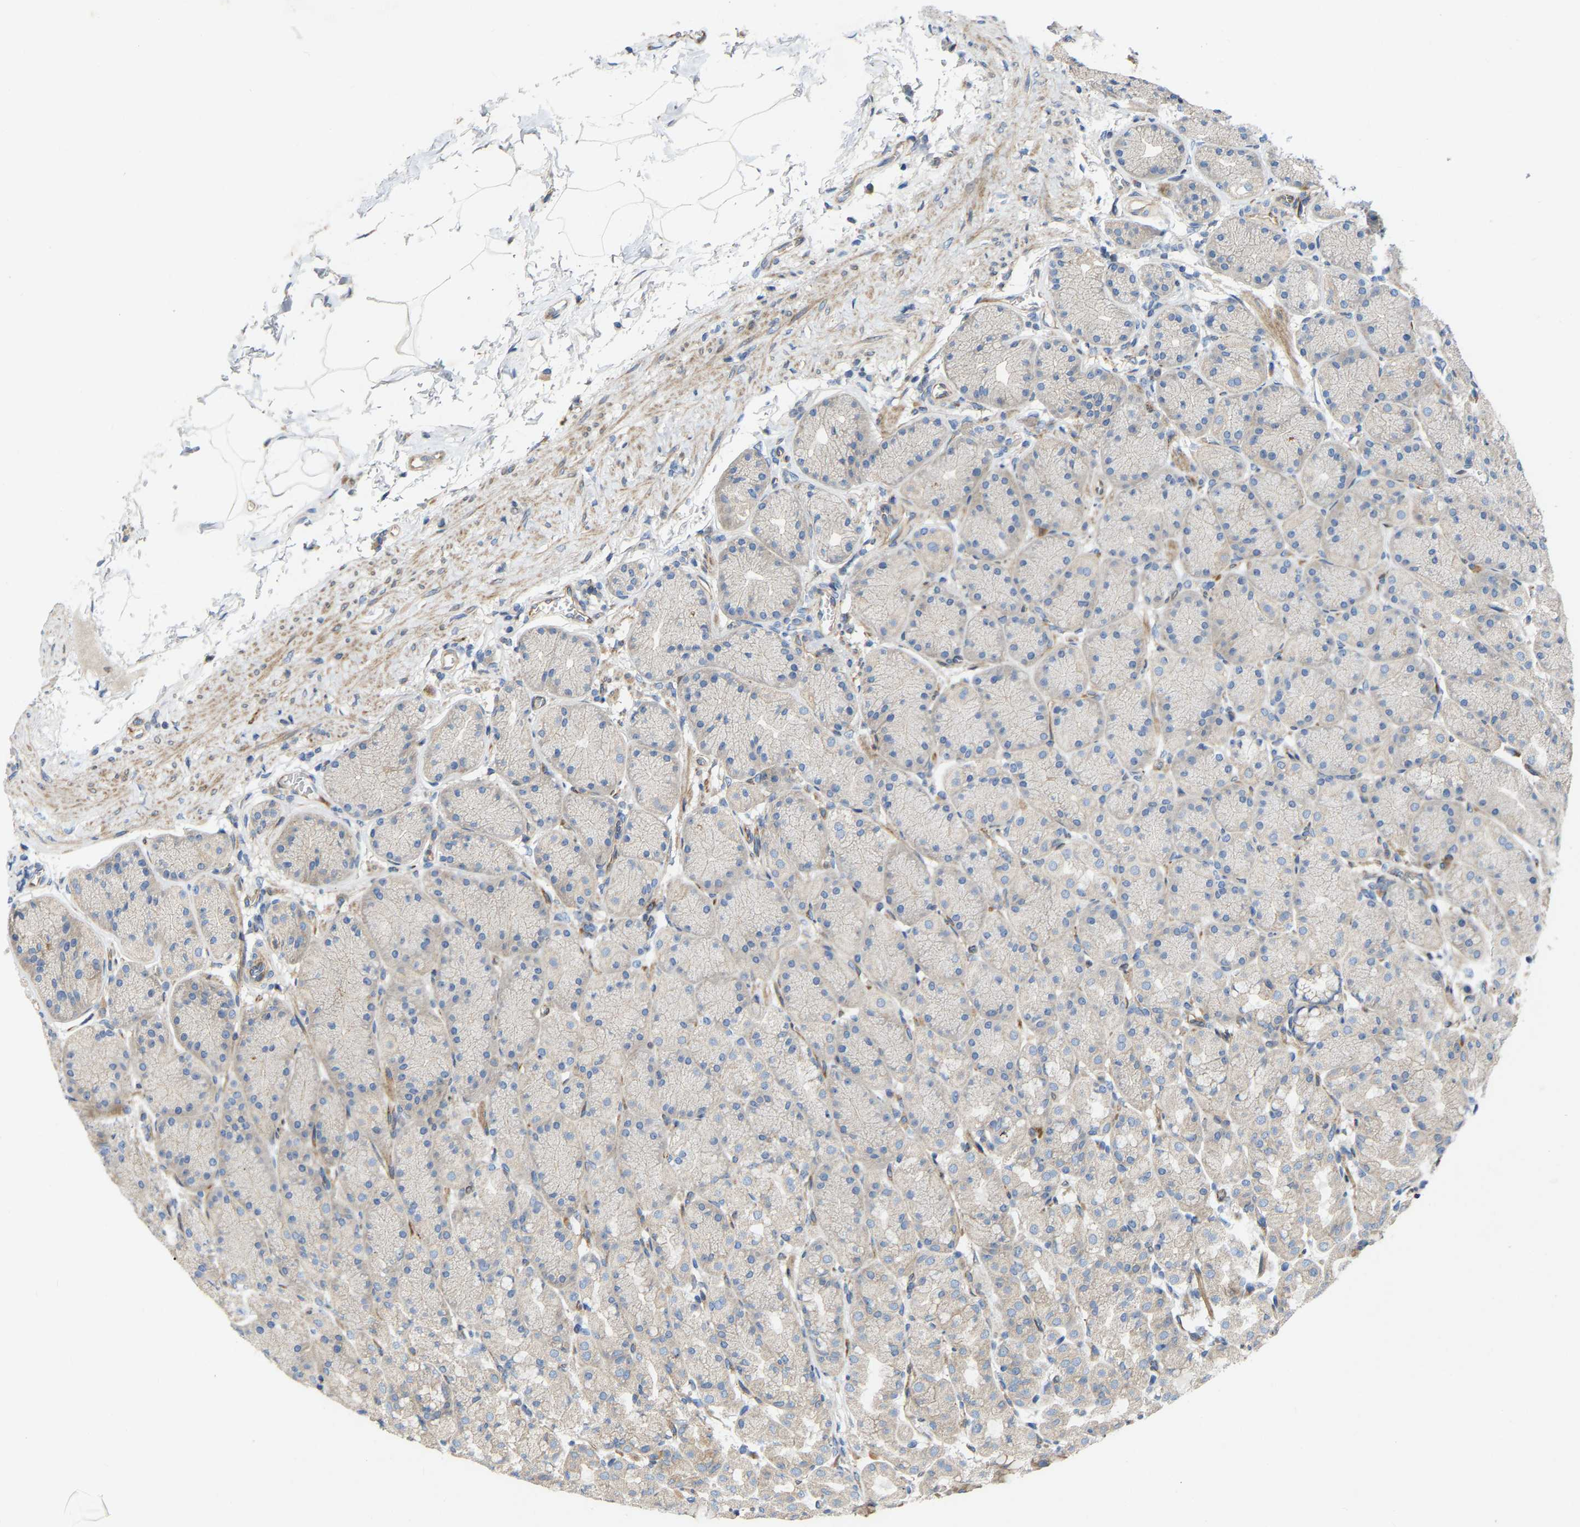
{"staining": {"intensity": "weak", "quantity": "<25%", "location": "cytoplasmic/membranous"}, "tissue": "stomach", "cell_type": "Glandular cells", "image_type": "normal", "snomed": [{"axis": "morphology", "description": "Normal tissue, NOS"}, {"axis": "topography", "description": "Stomach"}], "caption": "Immunohistochemistry (IHC) histopathology image of benign stomach stained for a protein (brown), which exhibits no expression in glandular cells.", "gene": "TOR1B", "patient": {"sex": "male", "age": 42}}